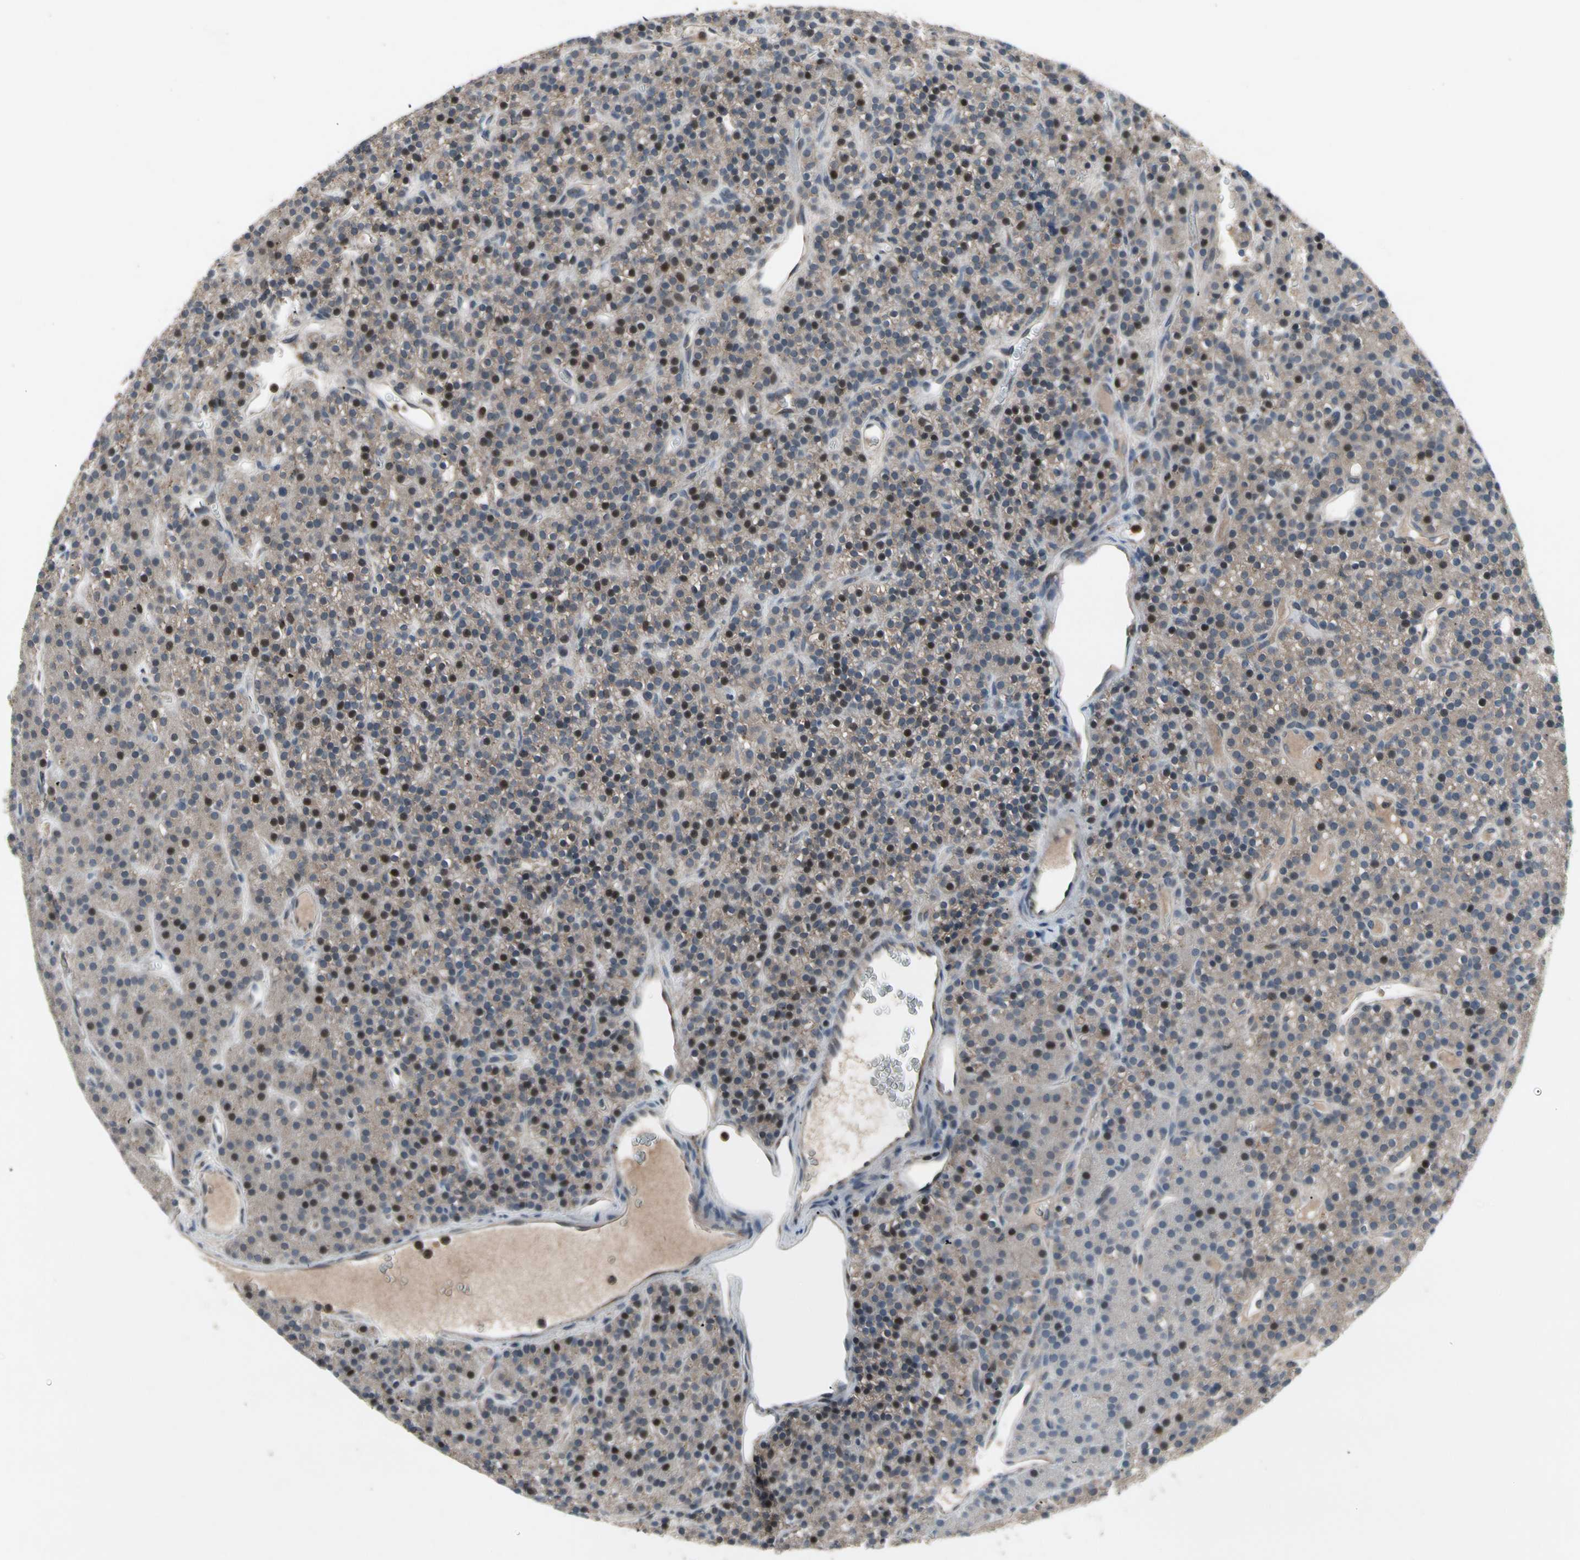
{"staining": {"intensity": "weak", "quantity": ">75%", "location": "cytoplasmic/membranous,nuclear"}, "tissue": "parathyroid gland", "cell_type": "Glandular cells", "image_type": "normal", "snomed": [{"axis": "morphology", "description": "Normal tissue, NOS"}, {"axis": "morphology", "description": "Hyperplasia, NOS"}, {"axis": "topography", "description": "Parathyroid gland"}], "caption": "Immunohistochemistry (IHC) of unremarkable parathyroid gland reveals low levels of weak cytoplasmic/membranous,nuclear expression in about >75% of glandular cells.", "gene": "NMI", "patient": {"sex": "male", "age": 44}}